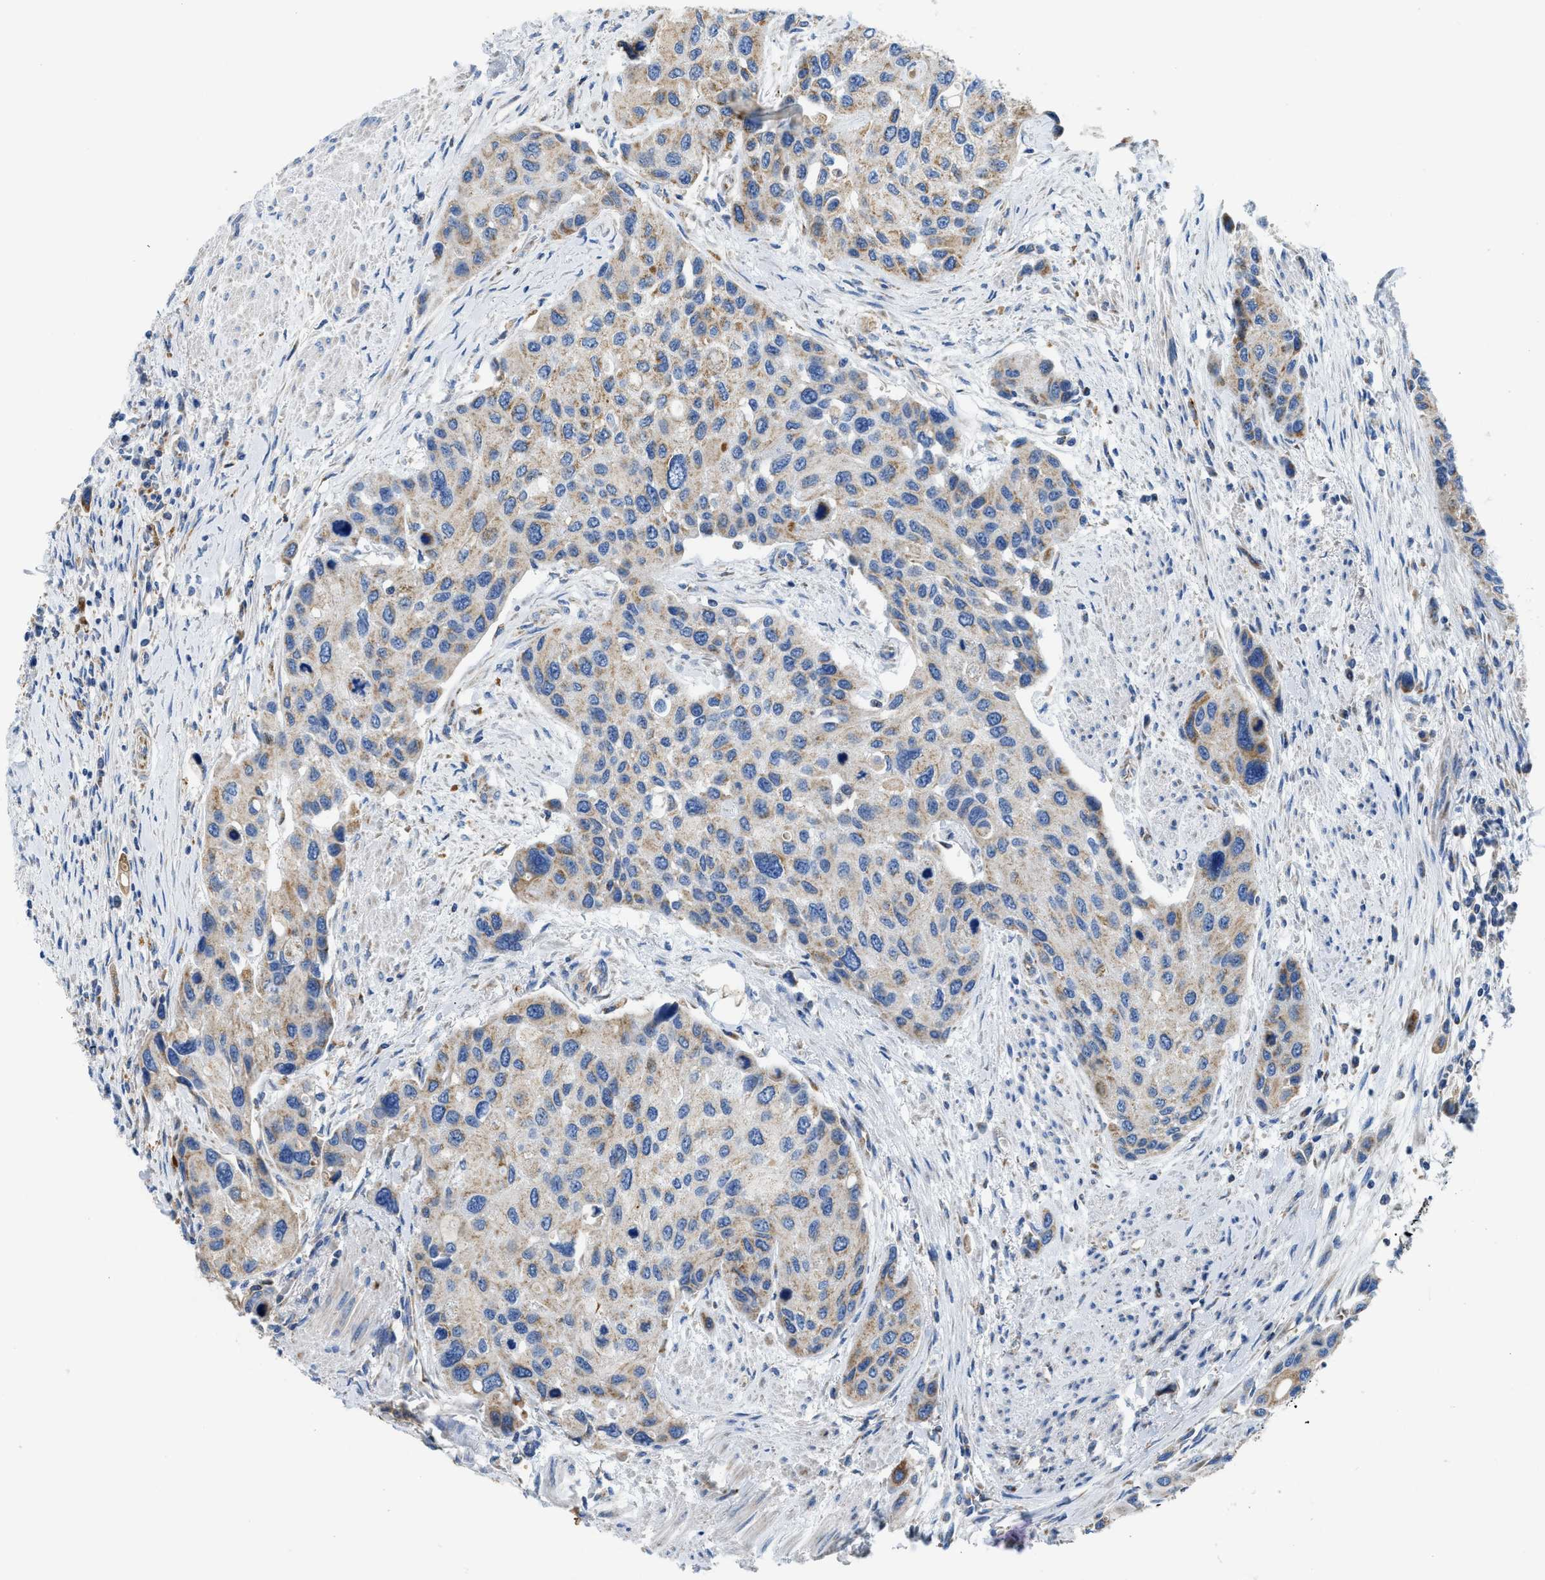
{"staining": {"intensity": "weak", "quantity": "25%-75%", "location": "cytoplasmic/membranous"}, "tissue": "urothelial cancer", "cell_type": "Tumor cells", "image_type": "cancer", "snomed": [{"axis": "morphology", "description": "Urothelial carcinoma, High grade"}, {"axis": "topography", "description": "Urinary bladder"}], "caption": "Urothelial carcinoma (high-grade) stained for a protein reveals weak cytoplasmic/membranous positivity in tumor cells.", "gene": "SLC25A13", "patient": {"sex": "female", "age": 56}}